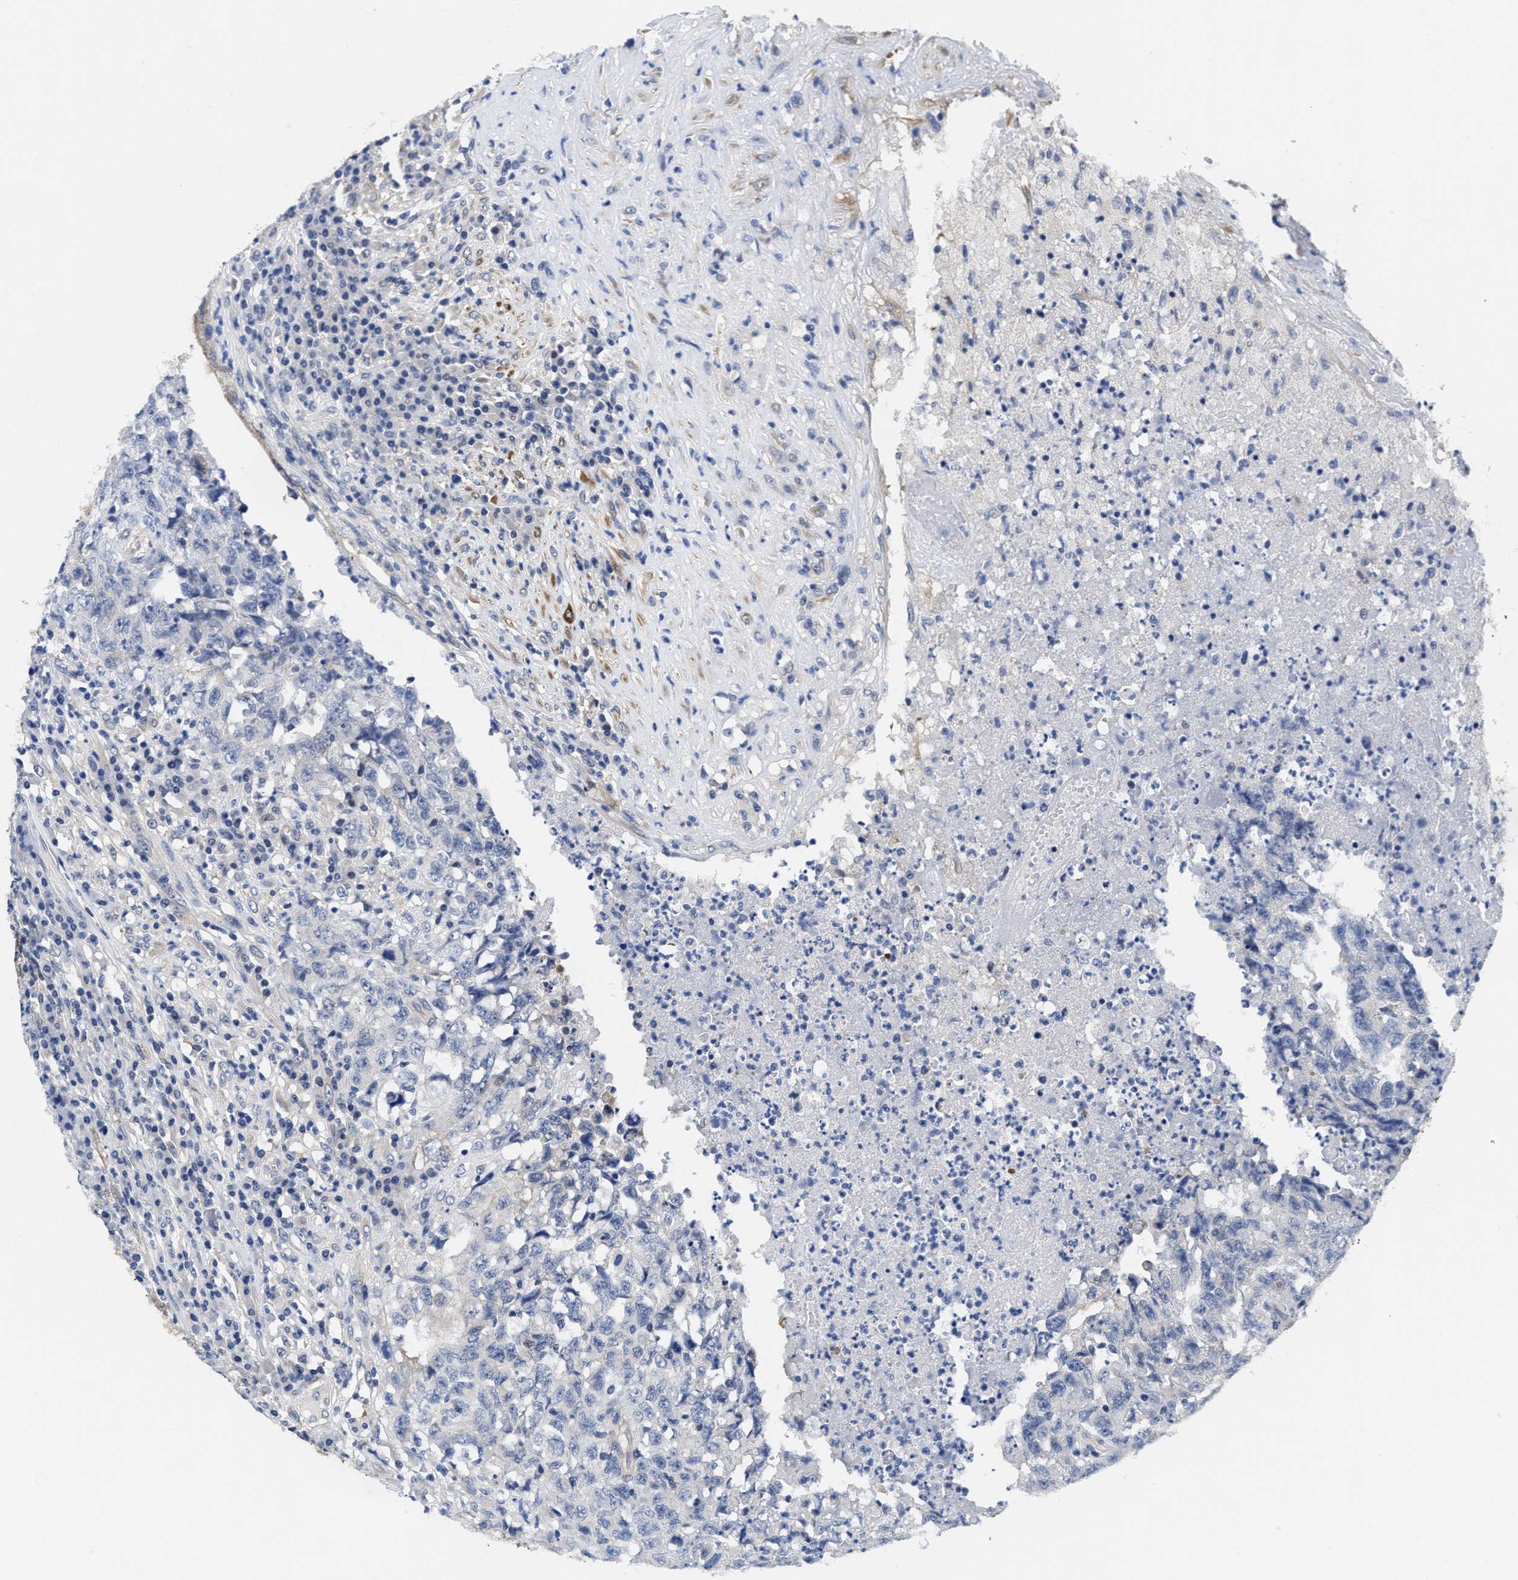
{"staining": {"intensity": "negative", "quantity": "none", "location": "none"}, "tissue": "testis cancer", "cell_type": "Tumor cells", "image_type": "cancer", "snomed": [{"axis": "morphology", "description": "Necrosis, NOS"}, {"axis": "morphology", "description": "Carcinoma, Embryonal, NOS"}, {"axis": "topography", "description": "Testis"}], "caption": "An IHC photomicrograph of embryonal carcinoma (testis) is shown. There is no staining in tumor cells of embryonal carcinoma (testis).", "gene": "KIF12", "patient": {"sex": "male", "age": 19}}